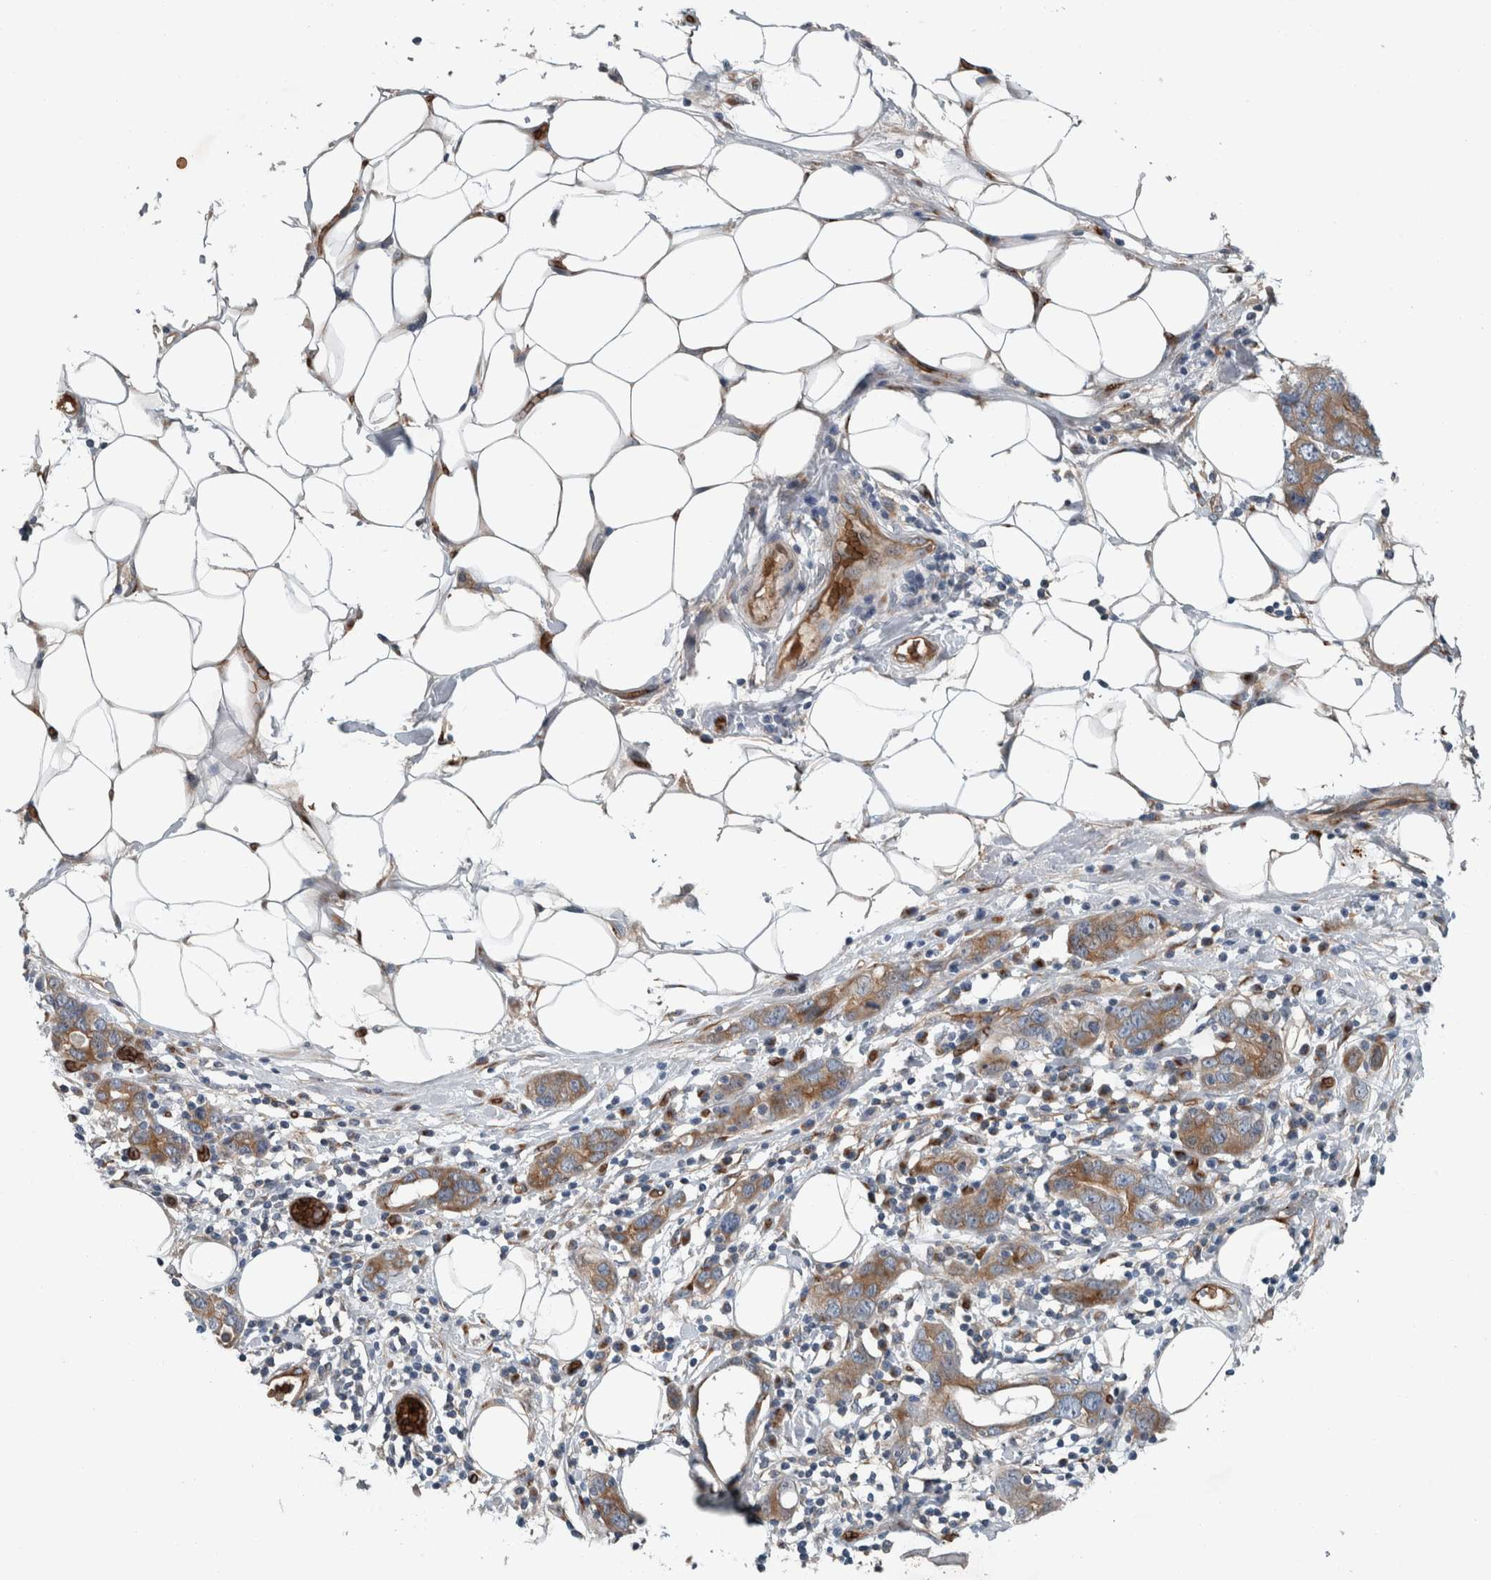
{"staining": {"intensity": "moderate", "quantity": ">75%", "location": "cytoplasmic/membranous"}, "tissue": "stomach cancer", "cell_type": "Tumor cells", "image_type": "cancer", "snomed": [{"axis": "morphology", "description": "Adenocarcinoma, NOS"}, {"axis": "topography", "description": "Stomach, lower"}], "caption": "Adenocarcinoma (stomach) stained with DAB immunohistochemistry (IHC) shows medium levels of moderate cytoplasmic/membranous expression in about >75% of tumor cells. (Brightfield microscopy of DAB IHC at high magnification).", "gene": "GLT8D2", "patient": {"sex": "female", "age": 93}}